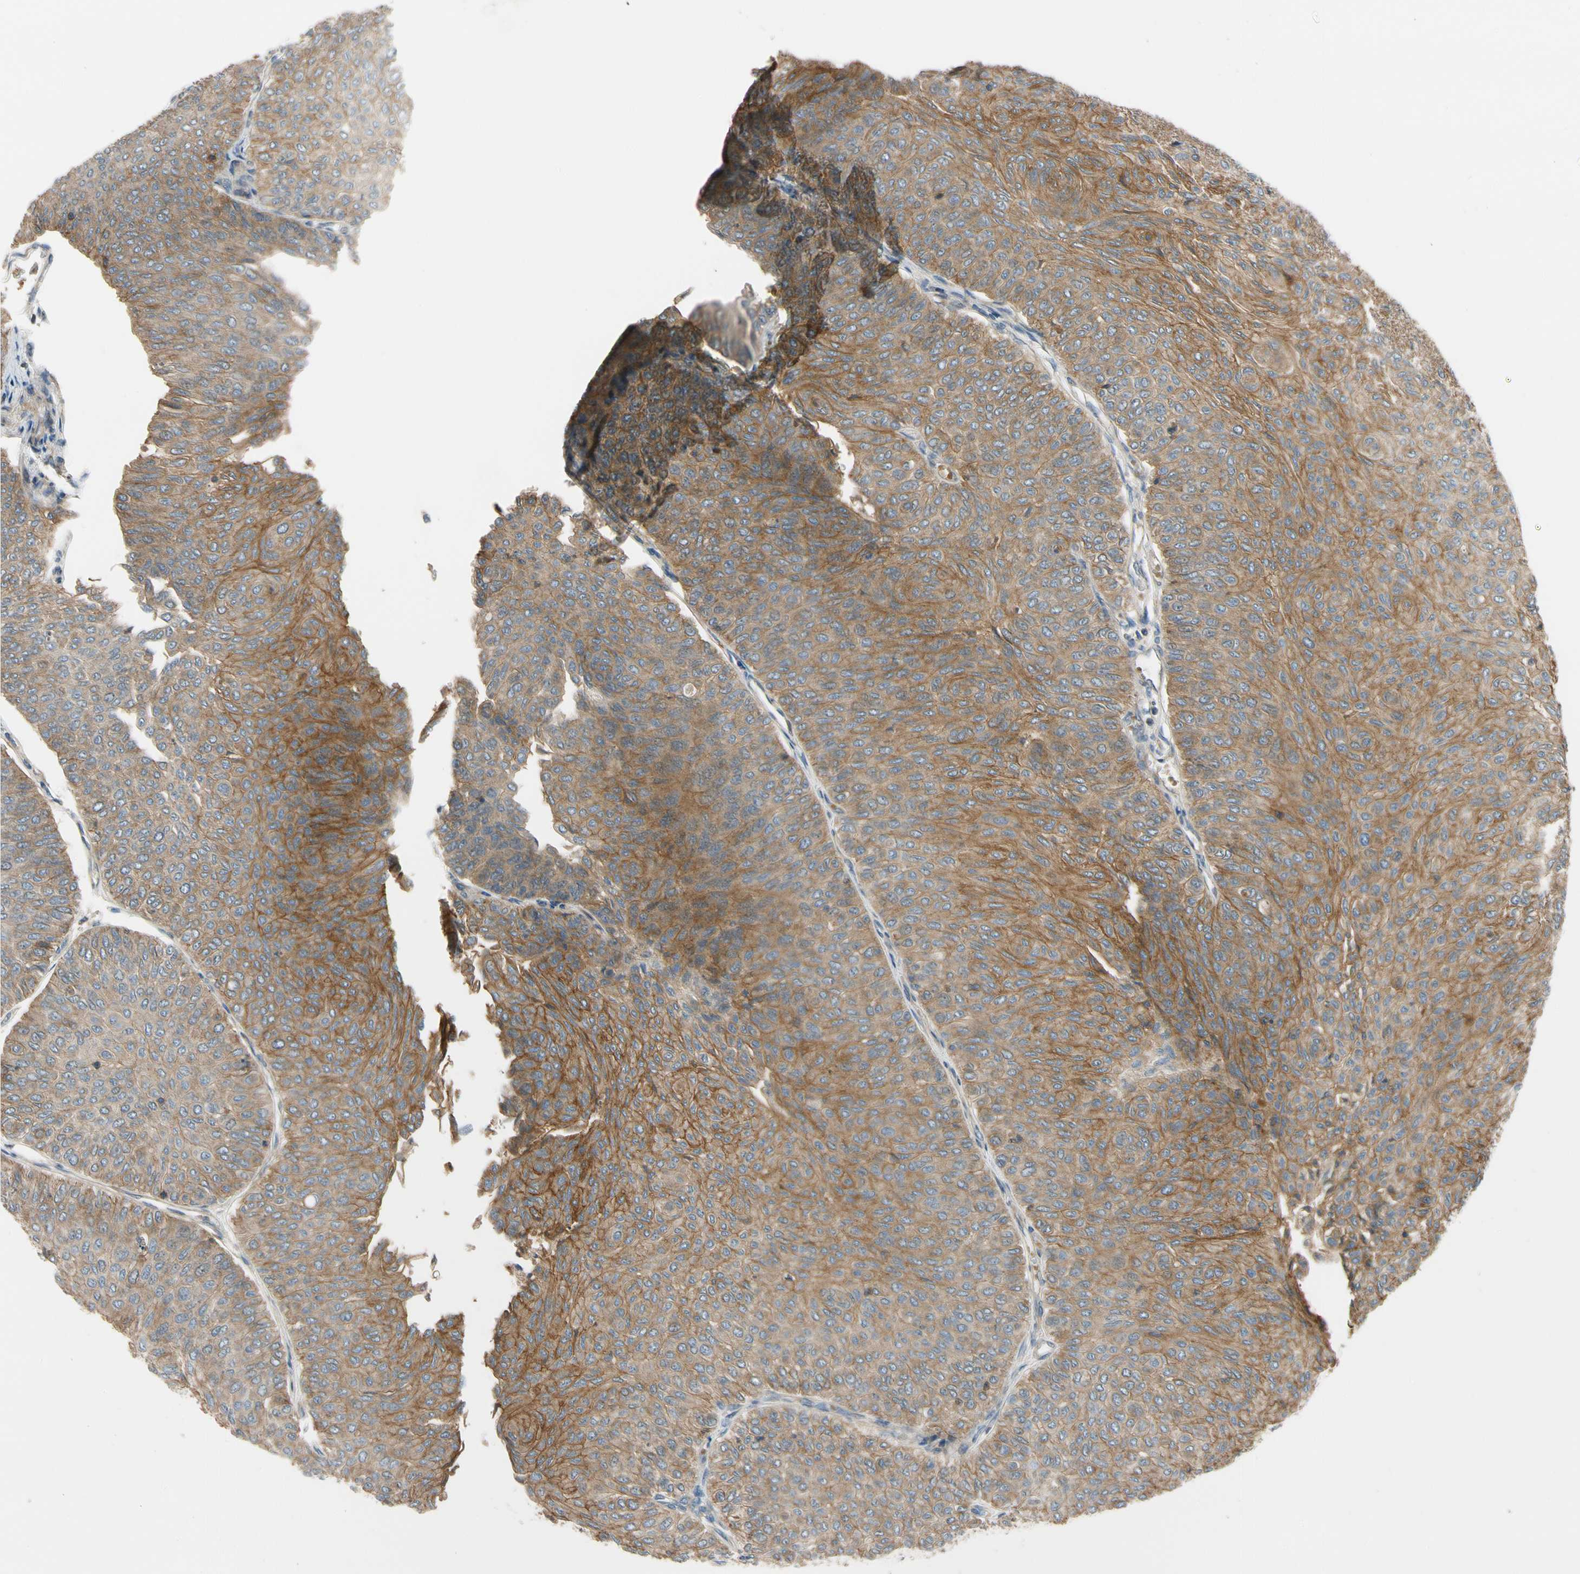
{"staining": {"intensity": "moderate", "quantity": ">75%", "location": "cytoplasmic/membranous"}, "tissue": "urothelial cancer", "cell_type": "Tumor cells", "image_type": "cancer", "snomed": [{"axis": "morphology", "description": "Urothelial carcinoma, Low grade"}, {"axis": "topography", "description": "Urinary bladder"}], "caption": "Protein expression analysis of human urothelial cancer reveals moderate cytoplasmic/membranous staining in about >75% of tumor cells. (DAB (3,3'-diaminobenzidine) = brown stain, brightfield microscopy at high magnification).", "gene": "MST1R", "patient": {"sex": "male", "age": 78}}